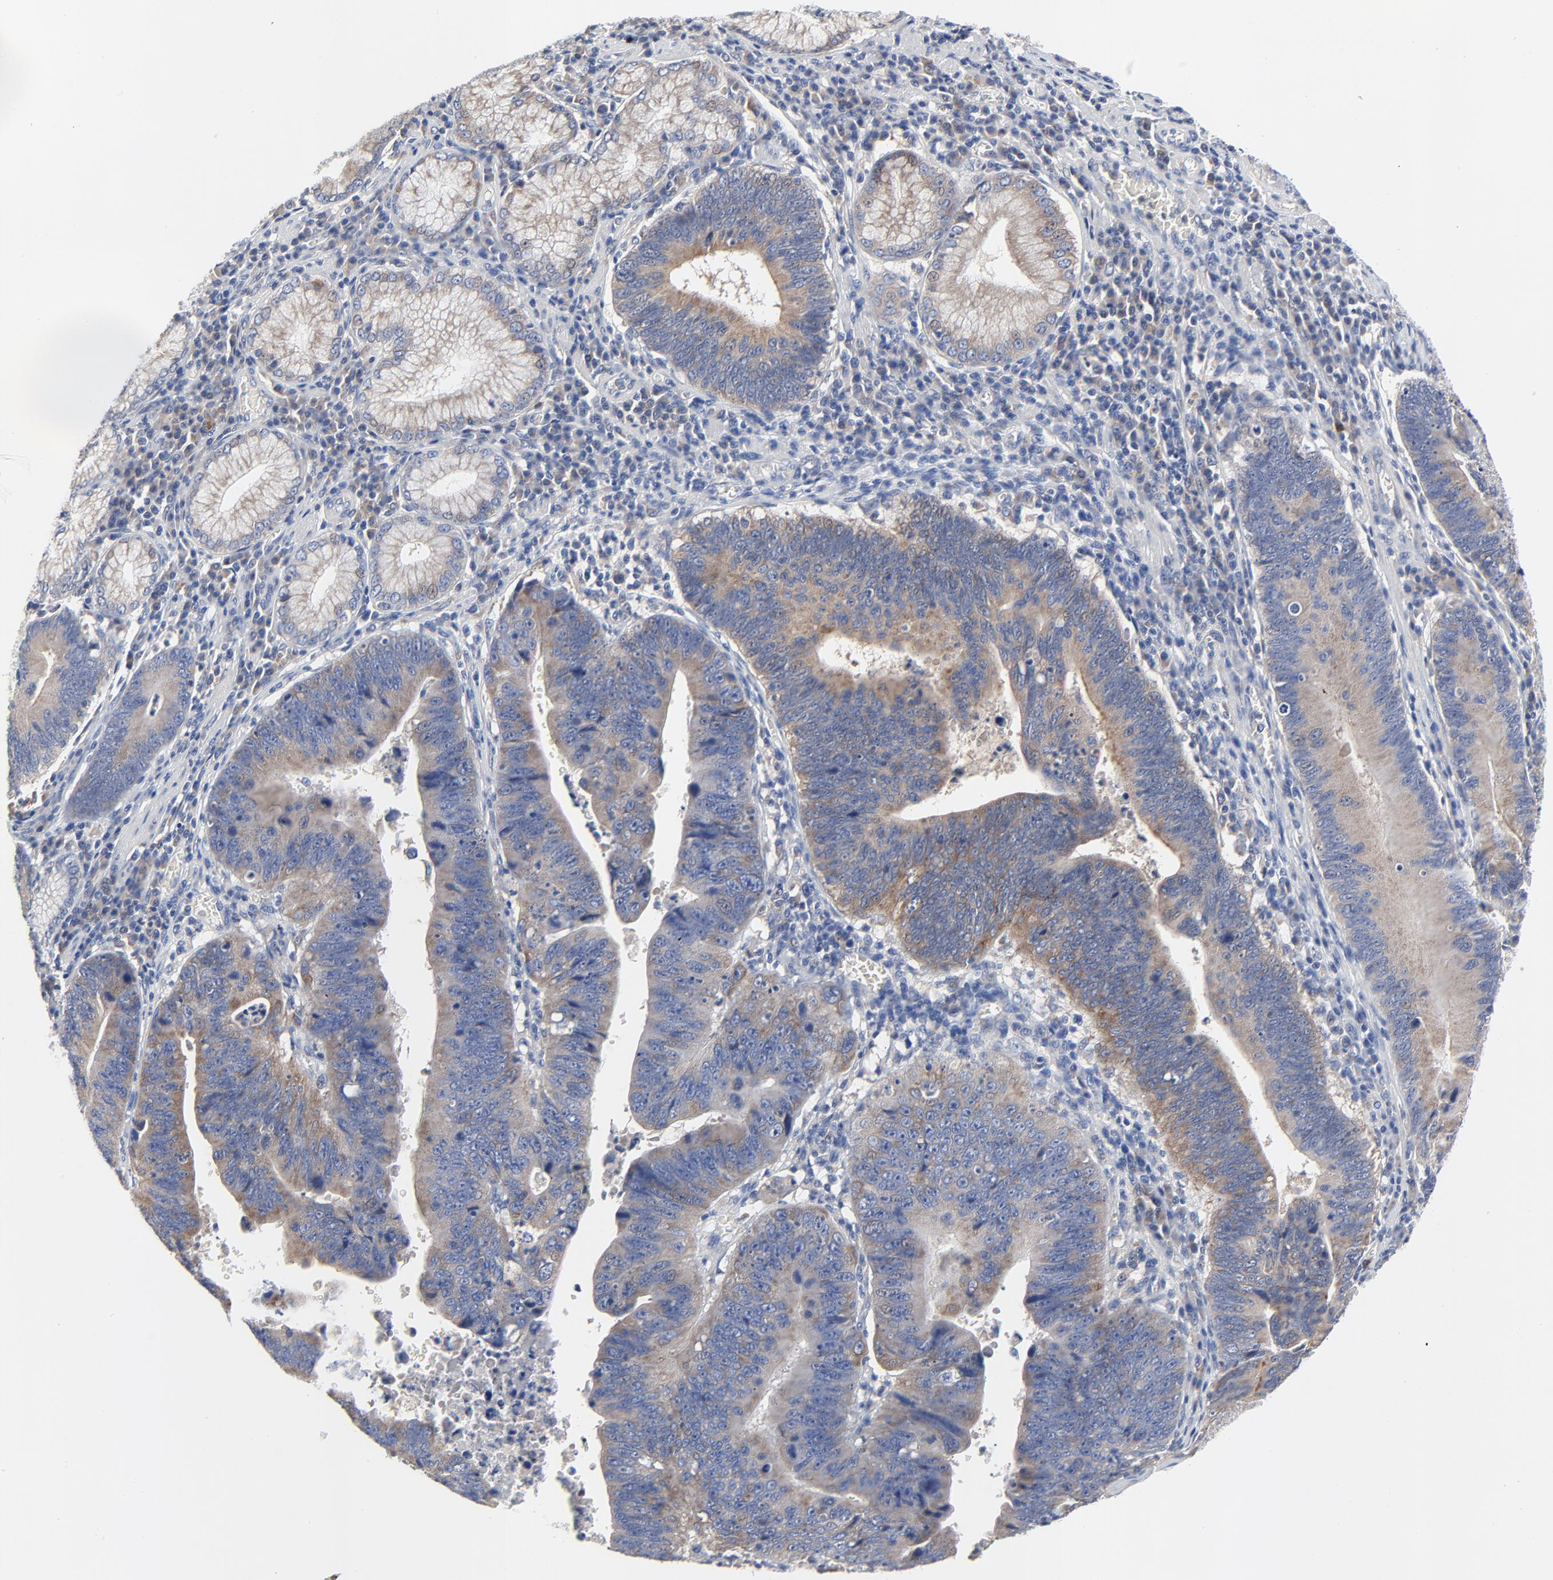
{"staining": {"intensity": "moderate", "quantity": "25%-75%", "location": "cytoplasmic/membranous"}, "tissue": "stomach cancer", "cell_type": "Tumor cells", "image_type": "cancer", "snomed": [{"axis": "morphology", "description": "Adenocarcinoma, NOS"}, {"axis": "topography", "description": "Stomach"}], "caption": "Brown immunohistochemical staining in human stomach adenocarcinoma demonstrates moderate cytoplasmic/membranous positivity in about 25%-75% of tumor cells.", "gene": "VAV2", "patient": {"sex": "male", "age": 59}}